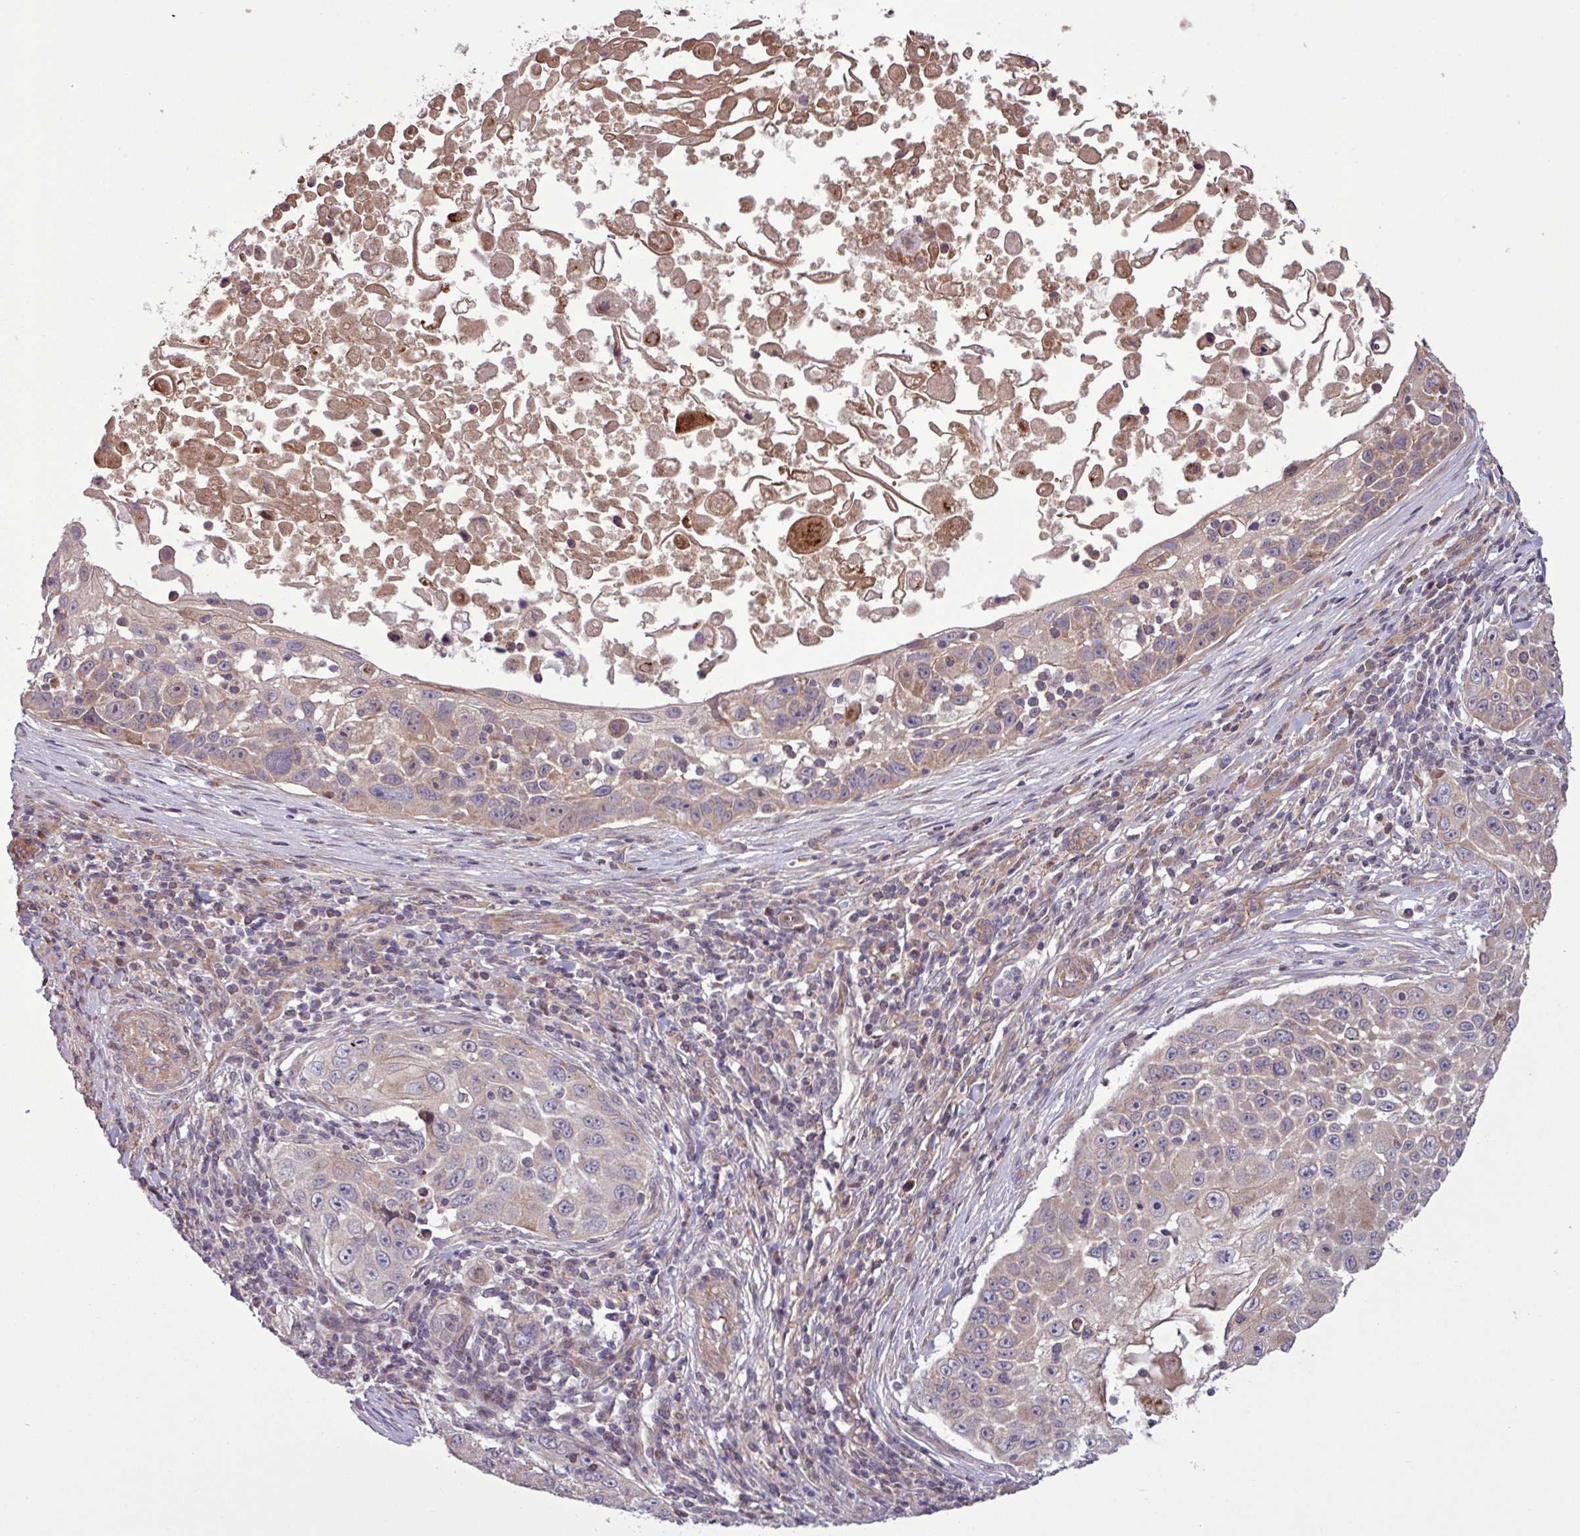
{"staining": {"intensity": "weak", "quantity": "25%-75%", "location": "cytoplasmic/membranous"}, "tissue": "skin cancer", "cell_type": "Tumor cells", "image_type": "cancer", "snomed": [{"axis": "morphology", "description": "Squamous cell carcinoma, NOS"}, {"axis": "topography", "description": "Skin"}], "caption": "DAB immunohistochemical staining of skin squamous cell carcinoma reveals weak cytoplasmic/membranous protein staining in approximately 25%-75% of tumor cells. (DAB (3,3'-diaminobenzidine) = brown stain, brightfield microscopy at high magnification).", "gene": "PDPR", "patient": {"sex": "male", "age": 24}}